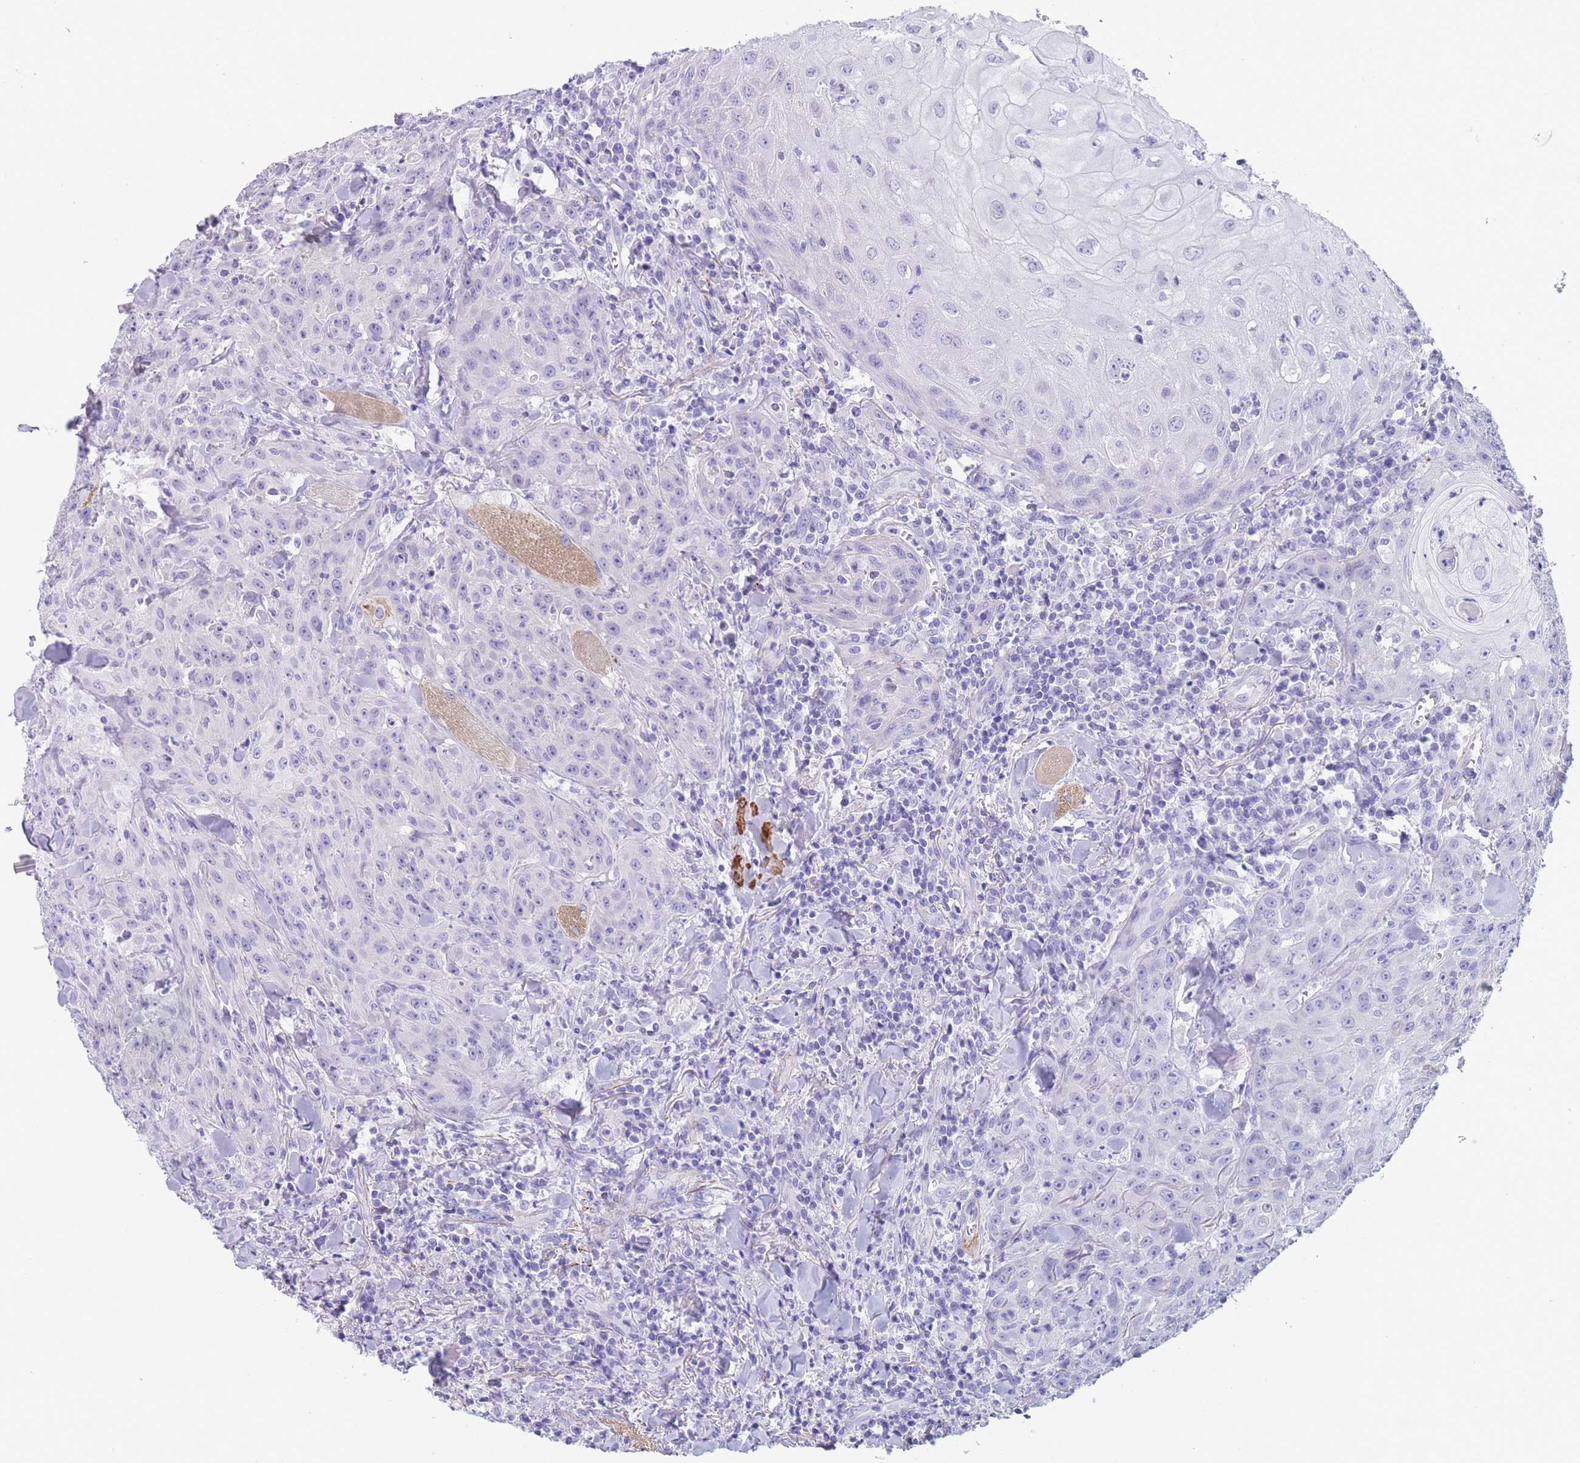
{"staining": {"intensity": "negative", "quantity": "none", "location": "none"}, "tissue": "head and neck cancer", "cell_type": "Tumor cells", "image_type": "cancer", "snomed": [{"axis": "morphology", "description": "Normal tissue, NOS"}, {"axis": "morphology", "description": "Squamous cell carcinoma, NOS"}, {"axis": "topography", "description": "Oral tissue"}, {"axis": "topography", "description": "Head-Neck"}], "caption": "Histopathology image shows no protein staining in tumor cells of head and neck cancer (squamous cell carcinoma) tissue.", "gene": "FPGS", "patient": {"sex": "female", "age": 70}}